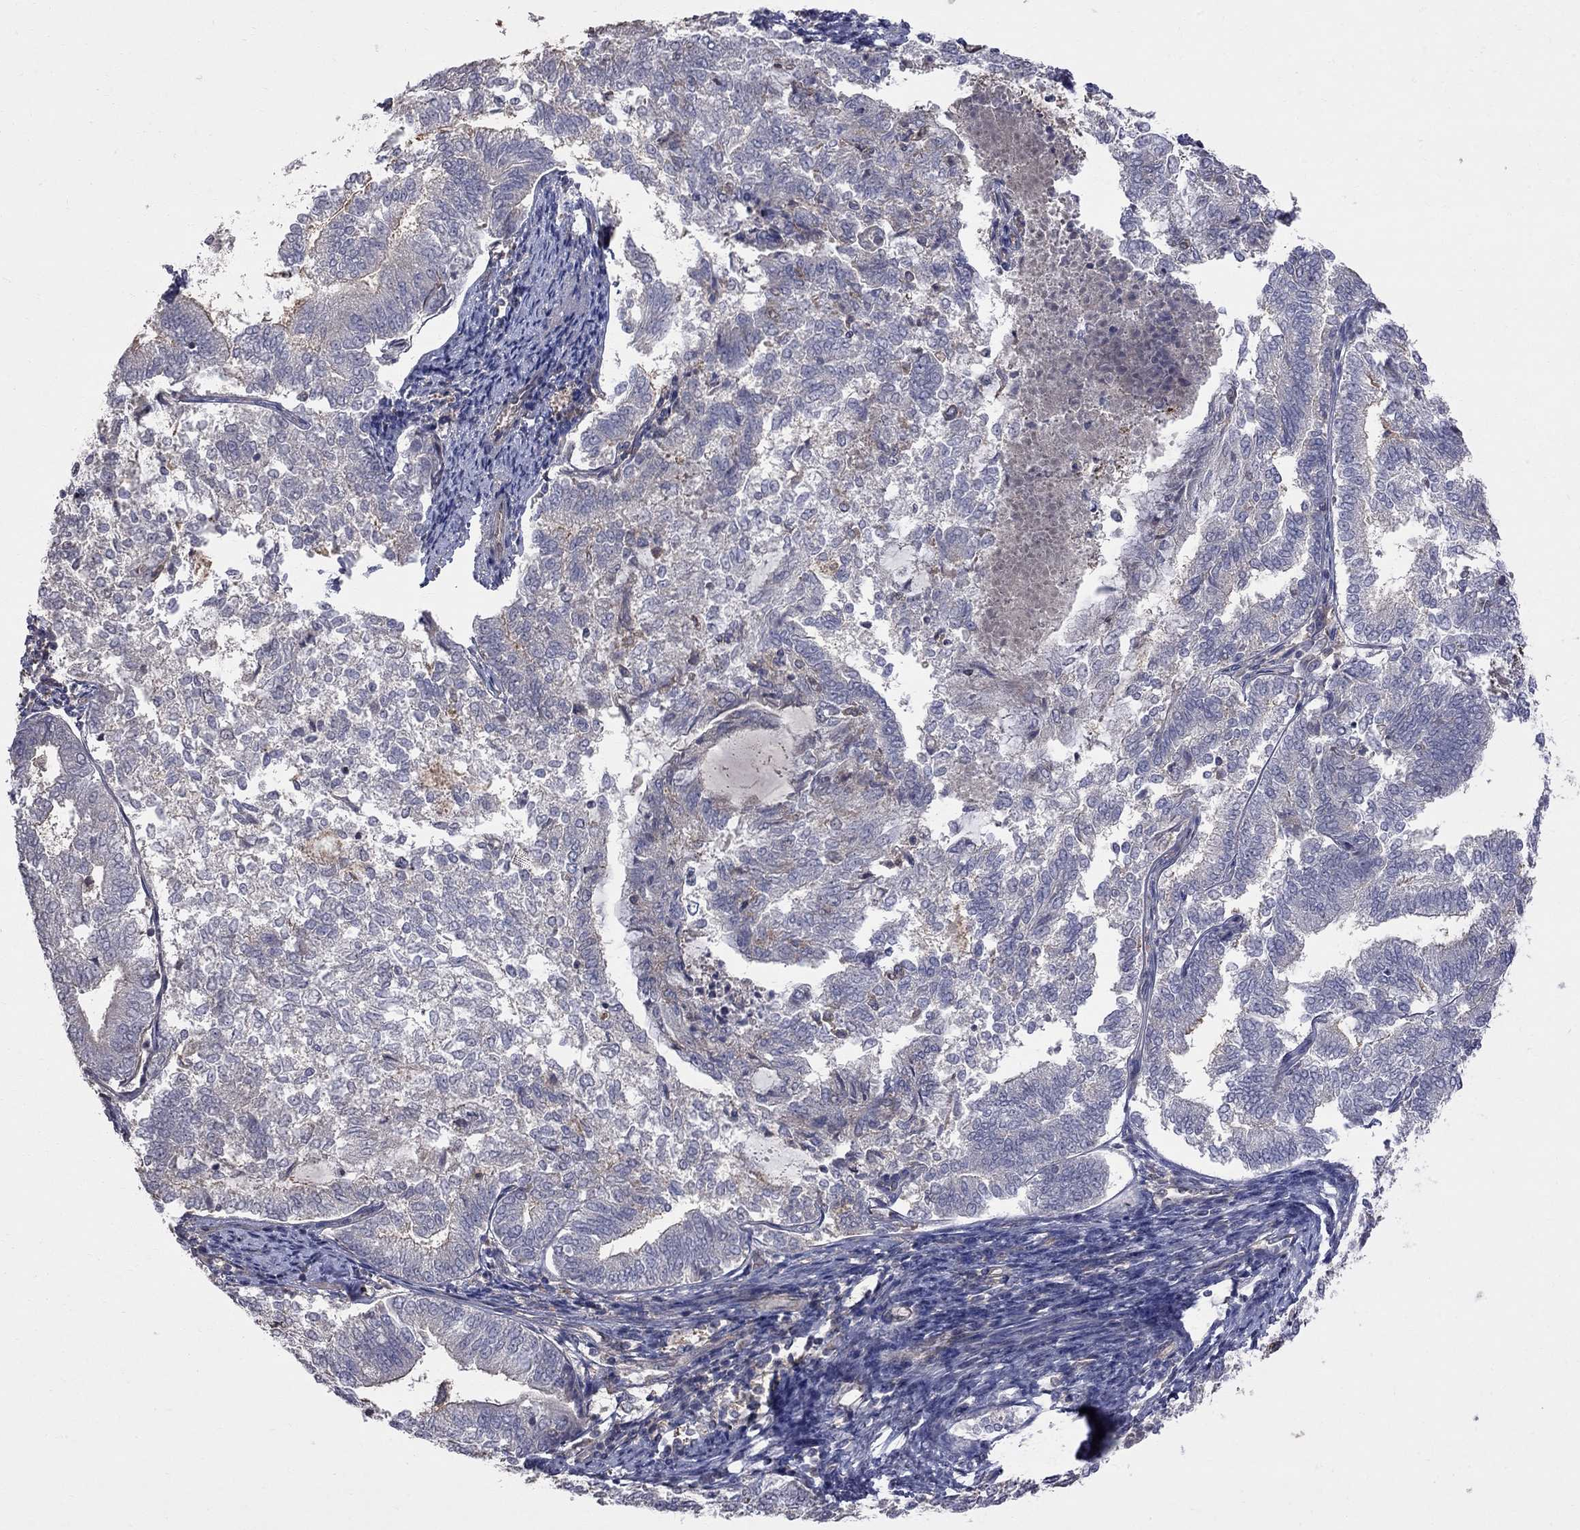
{"staining": {"intensity": "negative", "quantity": "none", "location": "none"}, "tissue": "endometrial cancer", "cell_type": "Tumor cells", "image_type": "cancer", "snomed": [{"axis": "morphology", "description": "Adenocarcinoma, NOS"}, {"axis": "topography", "description": "Endometrium"}], "caption": "Endometrial cancer was stained to show a protein in brown. There is no significant positivity in tumor cells.", "gene": "ABI3", "patient": {"sex": "female", "age": 65}}